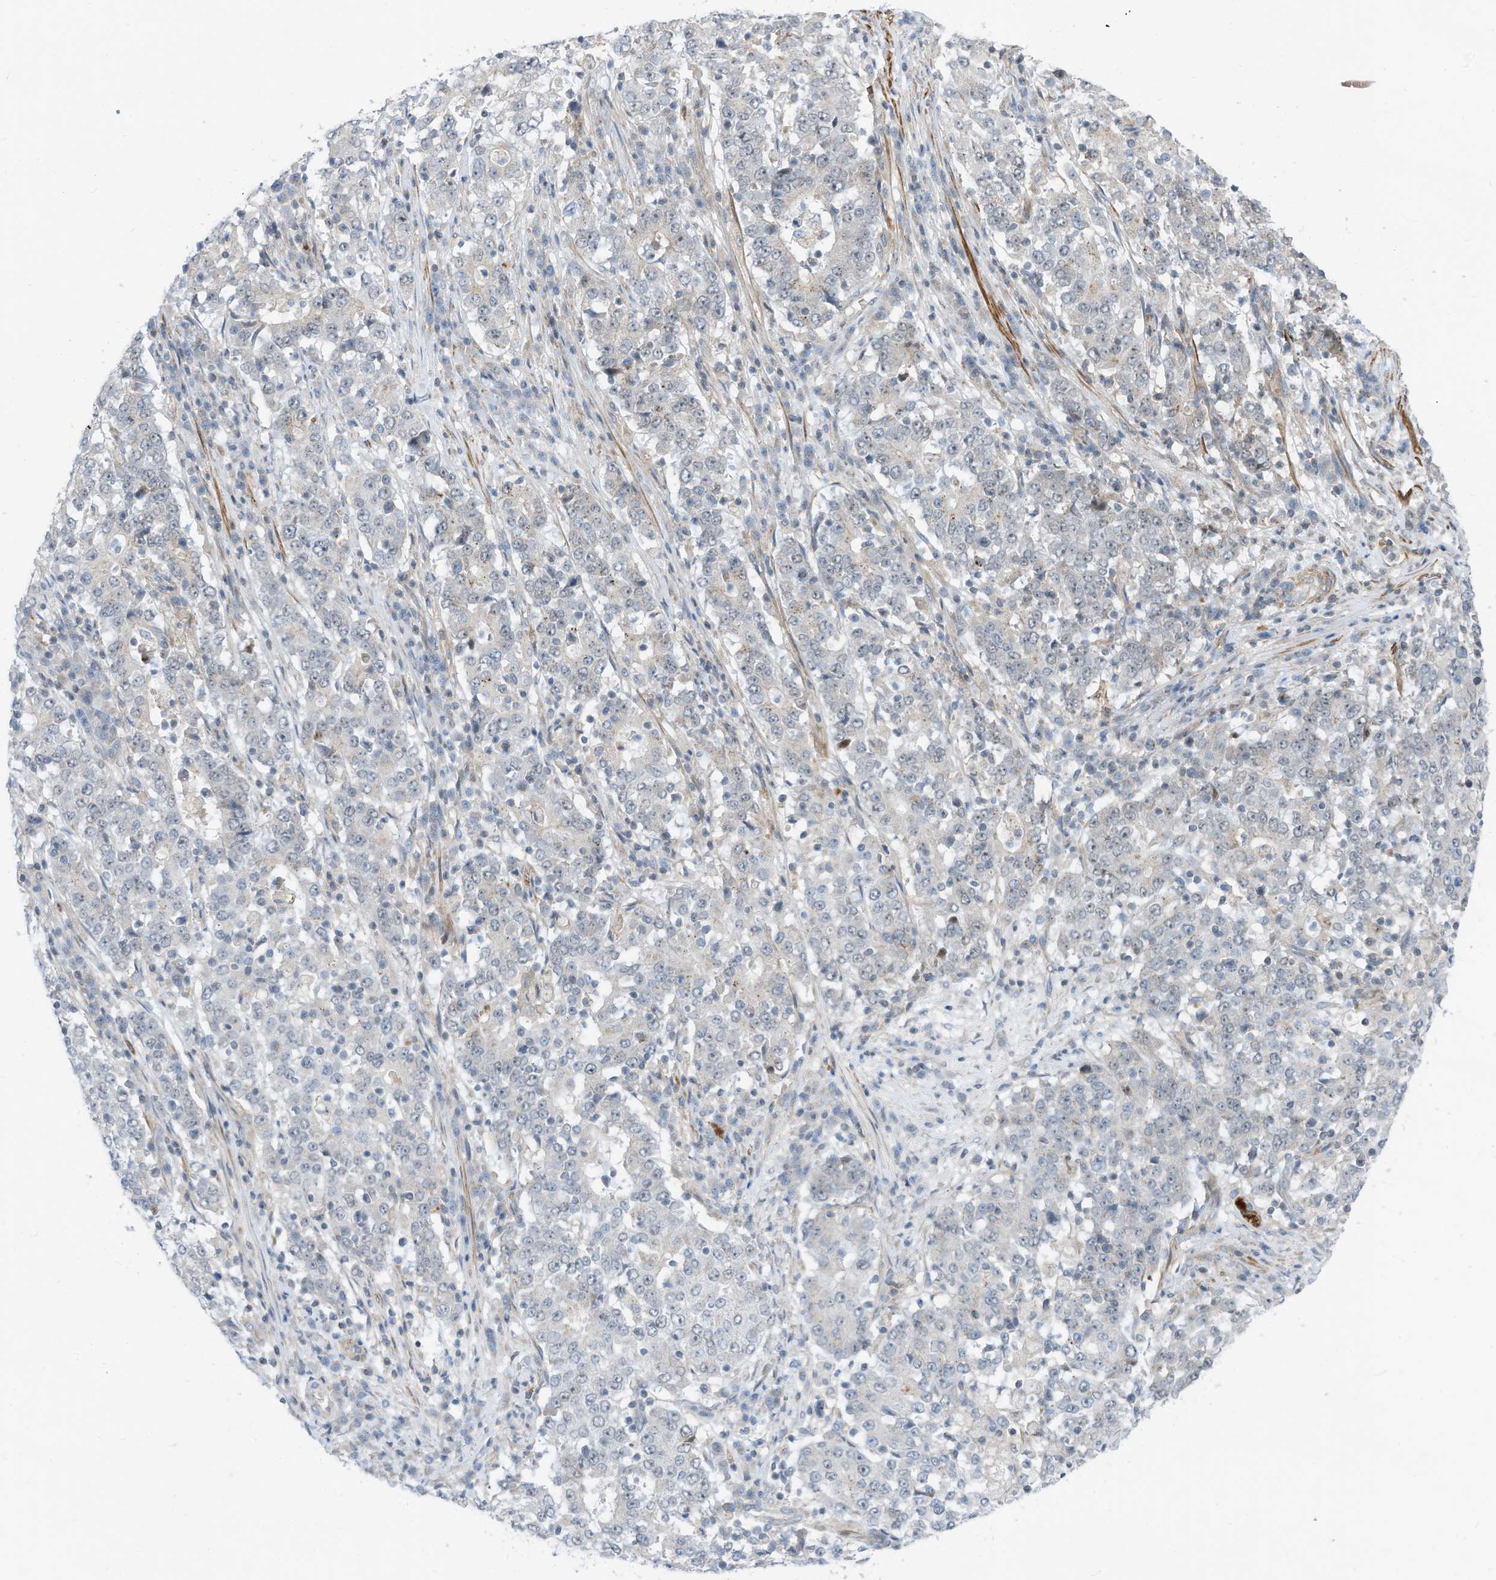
{"staining": {"intensity": "negative", "quantity": "none", "location": "none"}, "tissue": "stomach cancer", "cell_type": "Tumor cells", "image_type": "cancer", "snomed": [{"axis": "morphology", "description": "Adenocarcinoma, NOS"}, {"axis": "topography", "description": "Stomach"}], "caption": "There is no significant positivity in tumor cells of stomach cancer (adenocarcinoma).", "gene": "GPATCH3", "patient": {"sex": "male", "age": 59}}